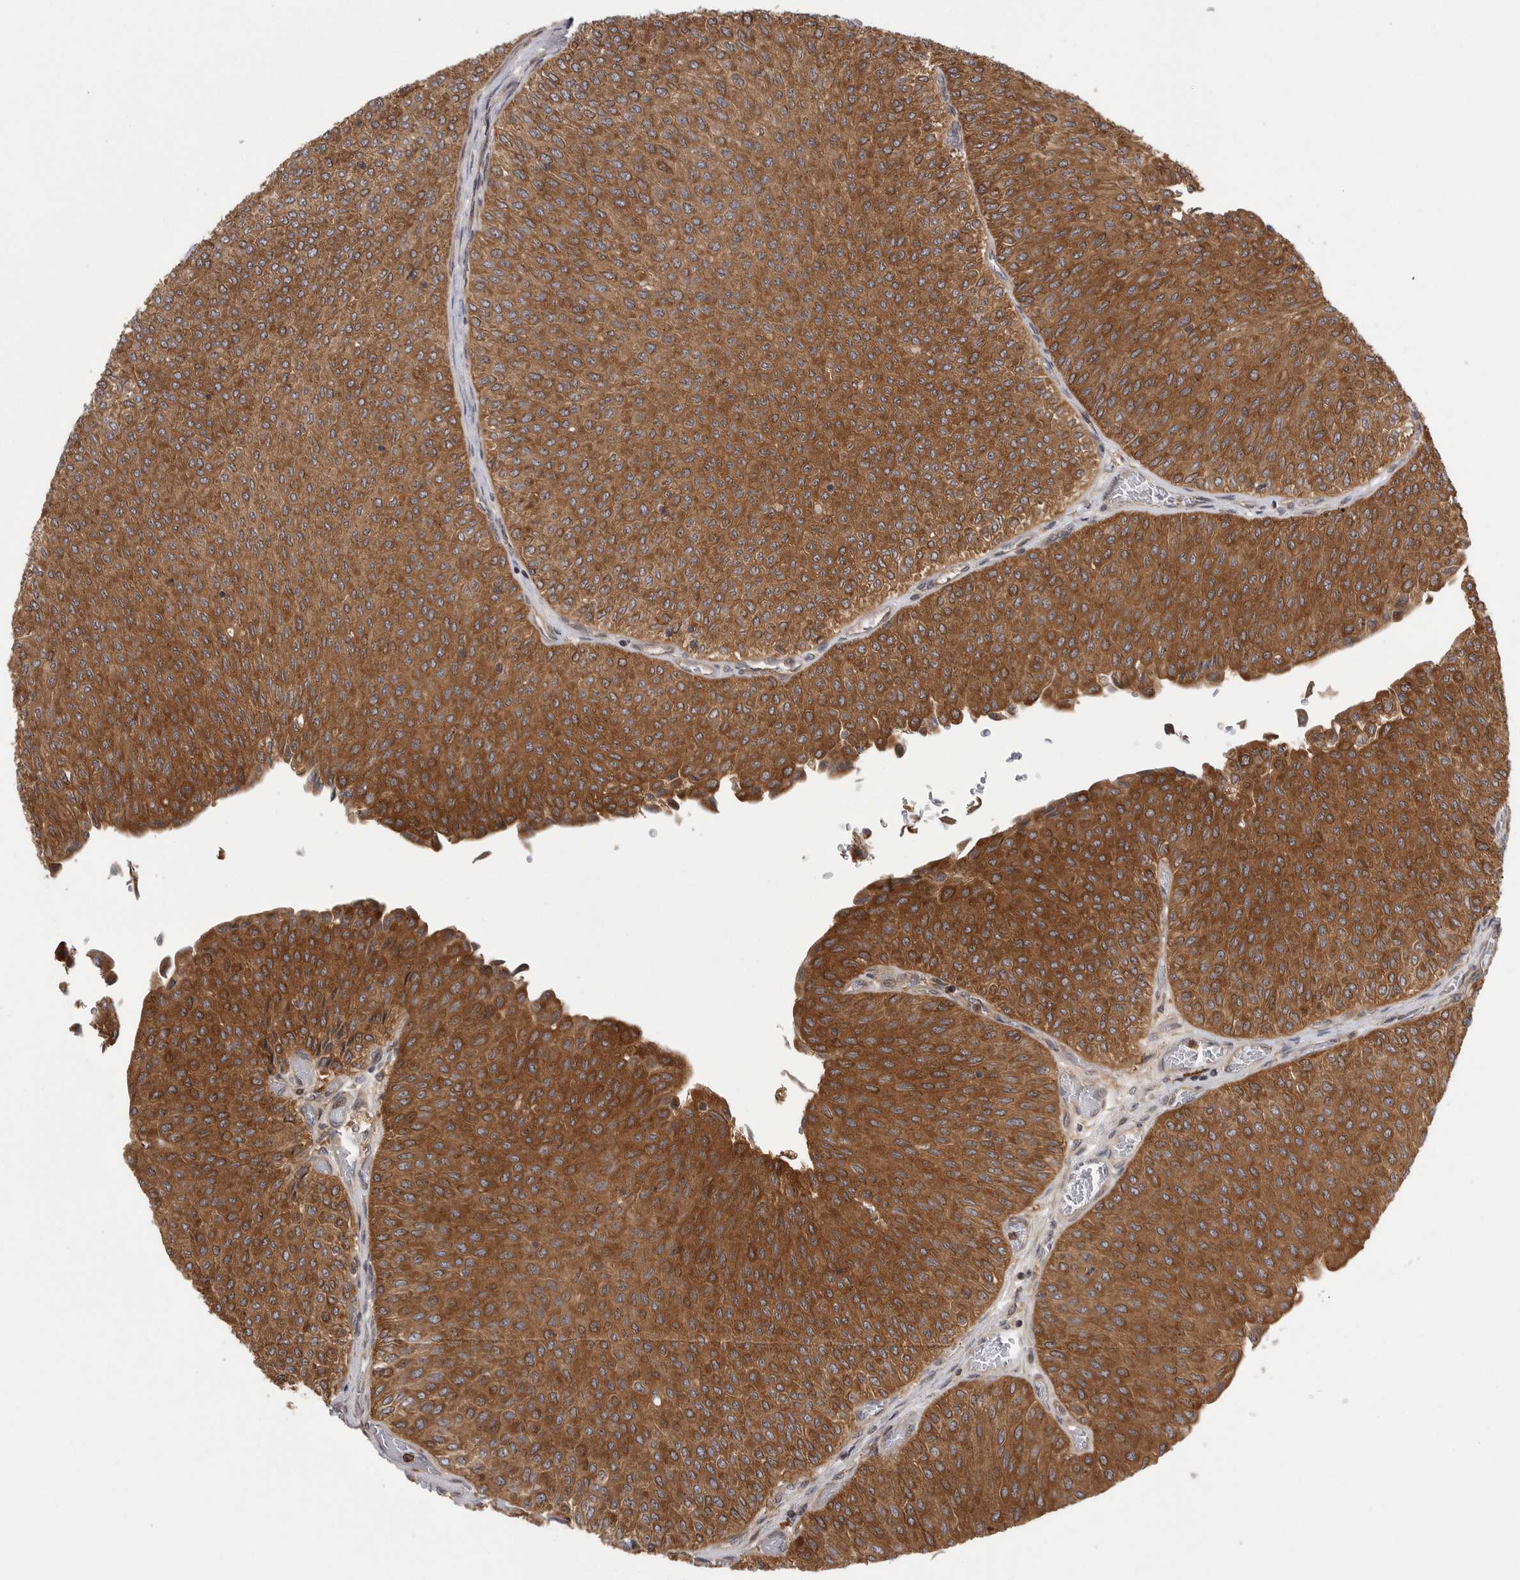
{"staining": {"intensity": "strong", "quantity": ">75%", "location": "cytoplasmic/membranous"}, "tissue": "urothelial cancer", "cell_type": "Tumor cells", "image_type": "cancer", "snomed": [{"axis": "morphology", "description": "Urothelial carcinoma, Low grade"}, {"axis": "topography", "description": "Urinary bladder"}], "caption": "Strong cytoplasmic/membranous protein staining is identified in approximately >75% of tumor cells in urothelial cancer.", "gene": "OXR1", "patient": {"sex": "male", "age": 78}}